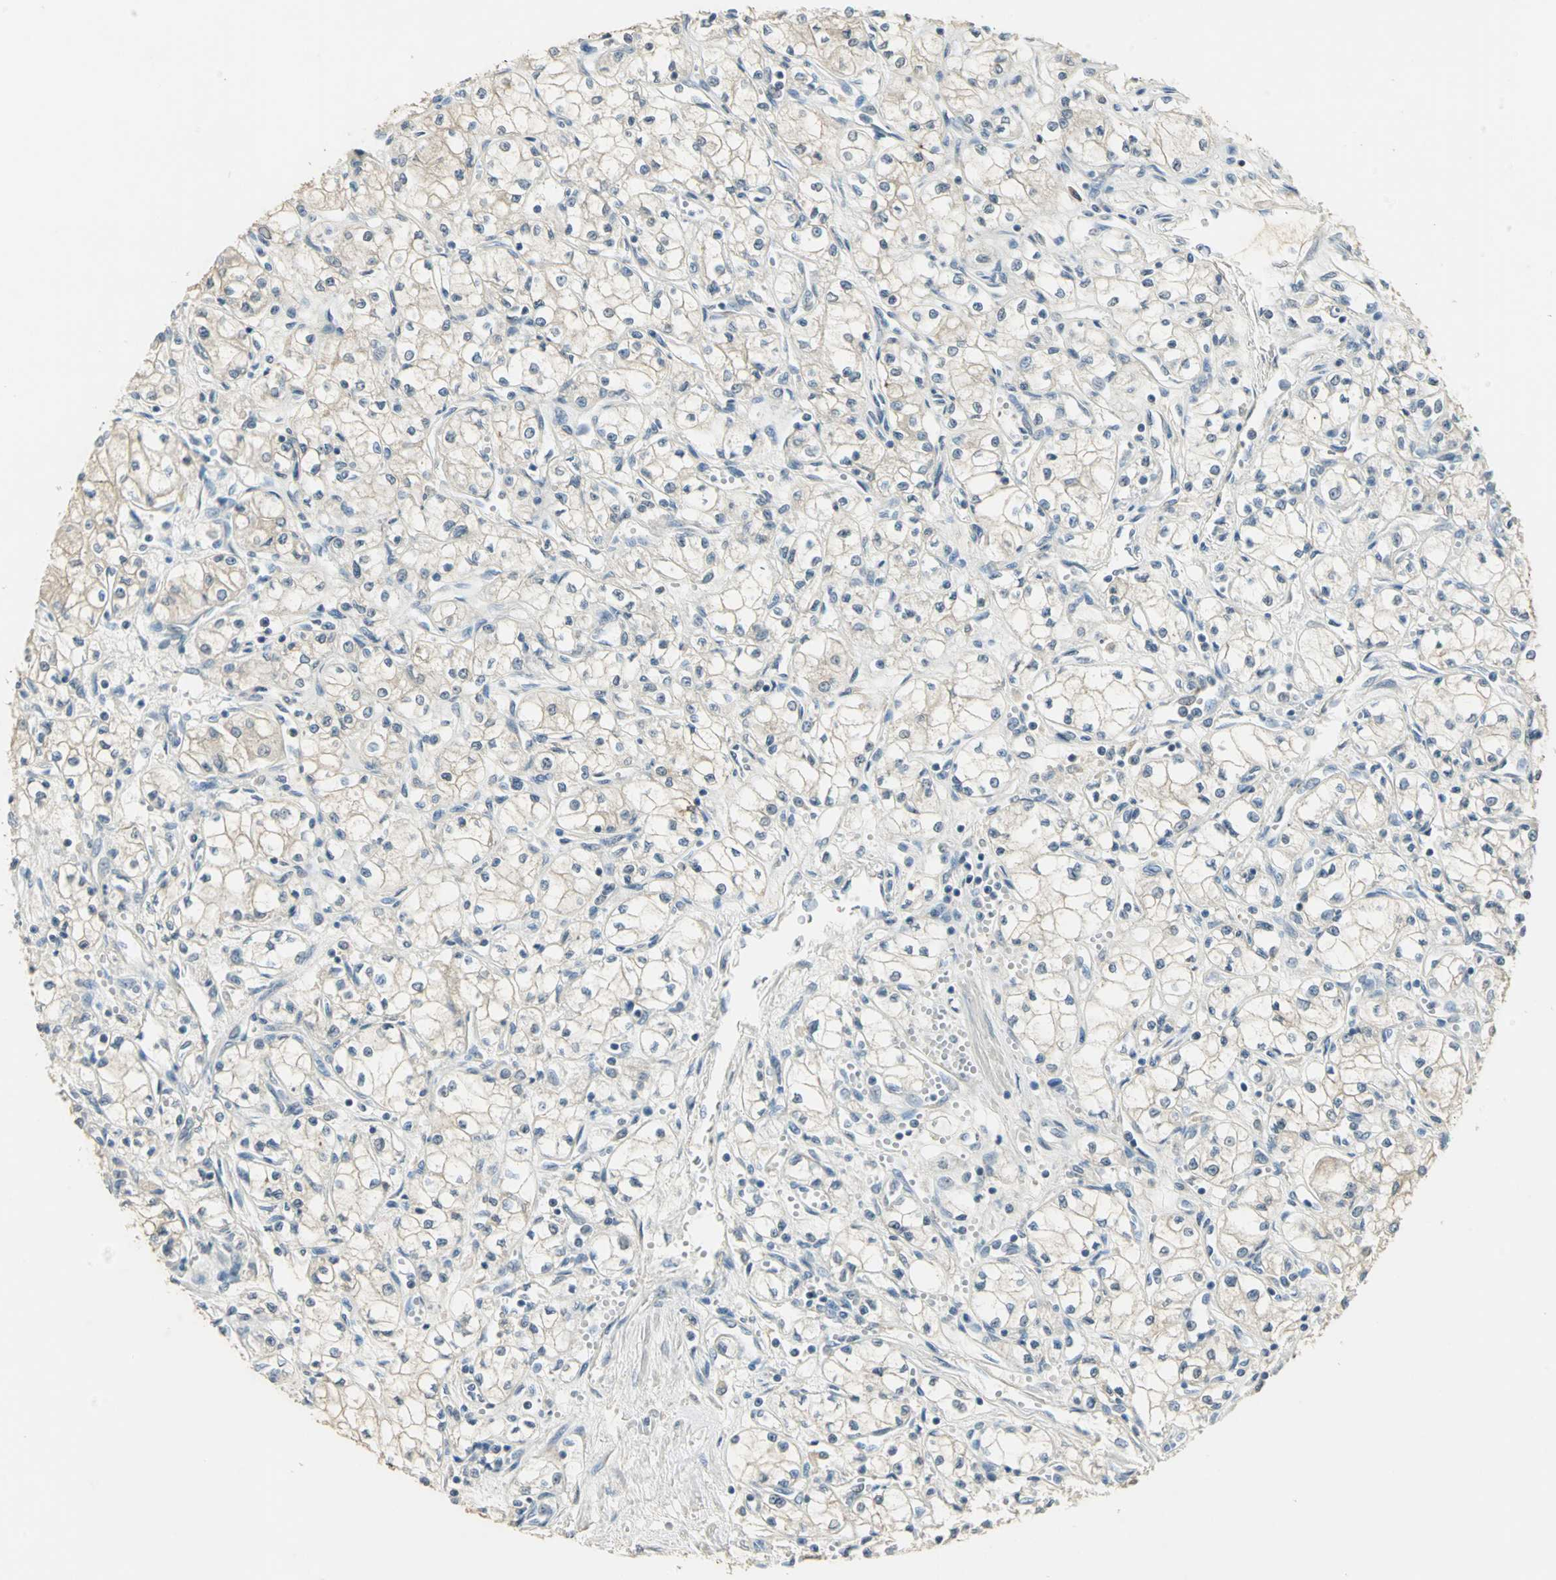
{"staining": {"intensity": "negative", "quantity": "none", "location": "none"}, "tissue": "renal cancer", "cell_type": "Tumor cells", "image_type": "cancer", "snomed": [{"axis": "morphology", "description": "Normal tissue, NOS"}, {"axis": "morphology", "description": "Adenocarcinoma, NOS"}, {"axis": "topography", "description": "Kidney"}], "caption": "The IHC histopathology image has no significant expression in tumor cells of renal cancer tissue.", "gene": "AK6", "patient": {"sex": "male", "age": 59}}